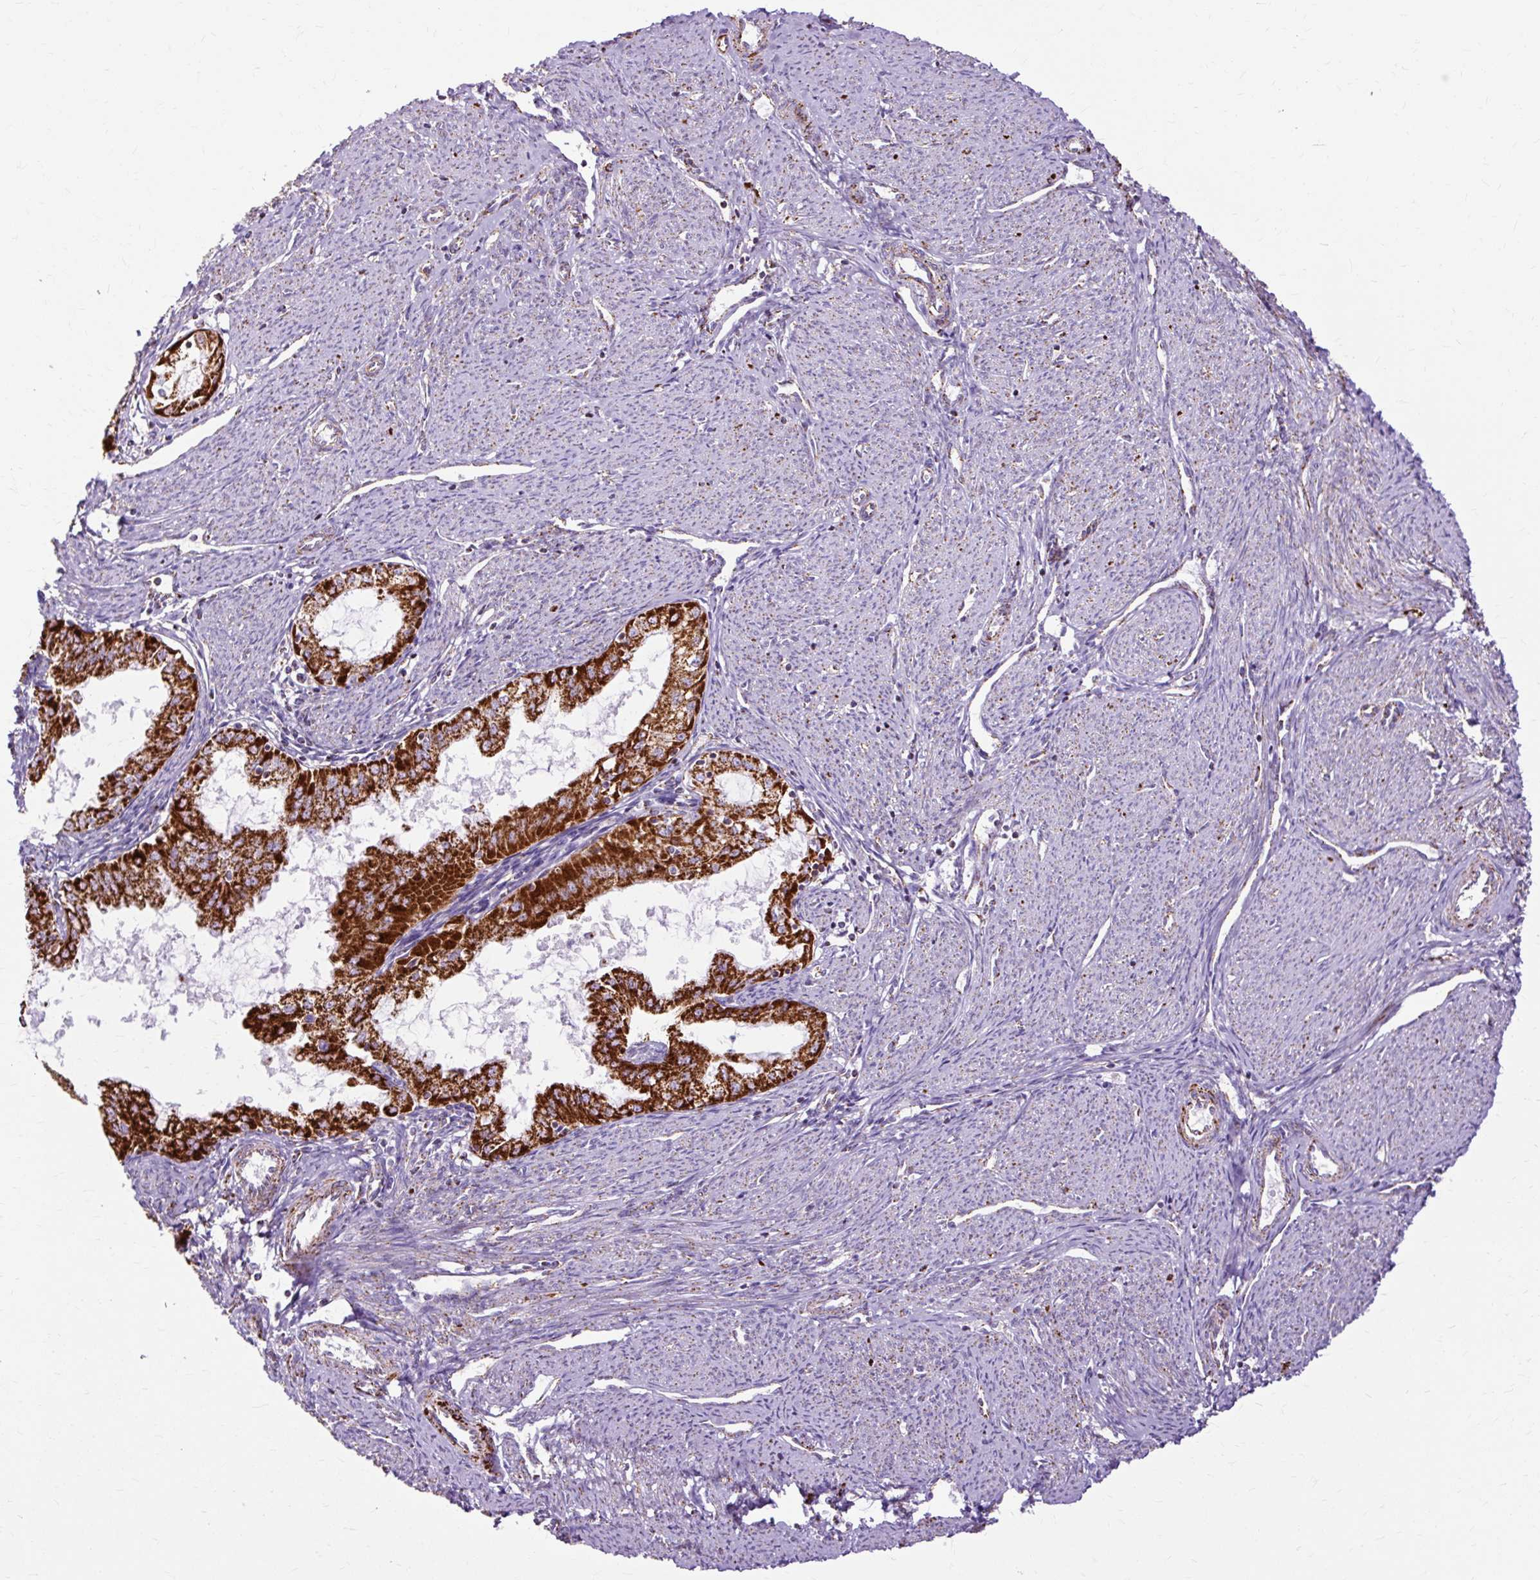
{"staining": {"intensity": "strong", "quantity": ">75%", "location": "cytoplasmic/membranous"}, "tissue": "endometrial cancer", "cell_type": "Tumor cells", "image_type": "cancer", "snomed": [{"axis": "morphology", "description": "Adenocarcinoma, NOS"}, {"axis": "topography", "description": "Endometrium"}], "caption": "IHC image of neoplastic tissue: human adenocarcinoma (endometrial) stained using IHC exhibits high levels of strong protein expression localized specifically in the cytoplasmic/membranous of tumor cells, appearing as a cytoplasmic/membranous brown color.", "gene": "DLAT", "patient": {"sex": "female", "age": 70}}